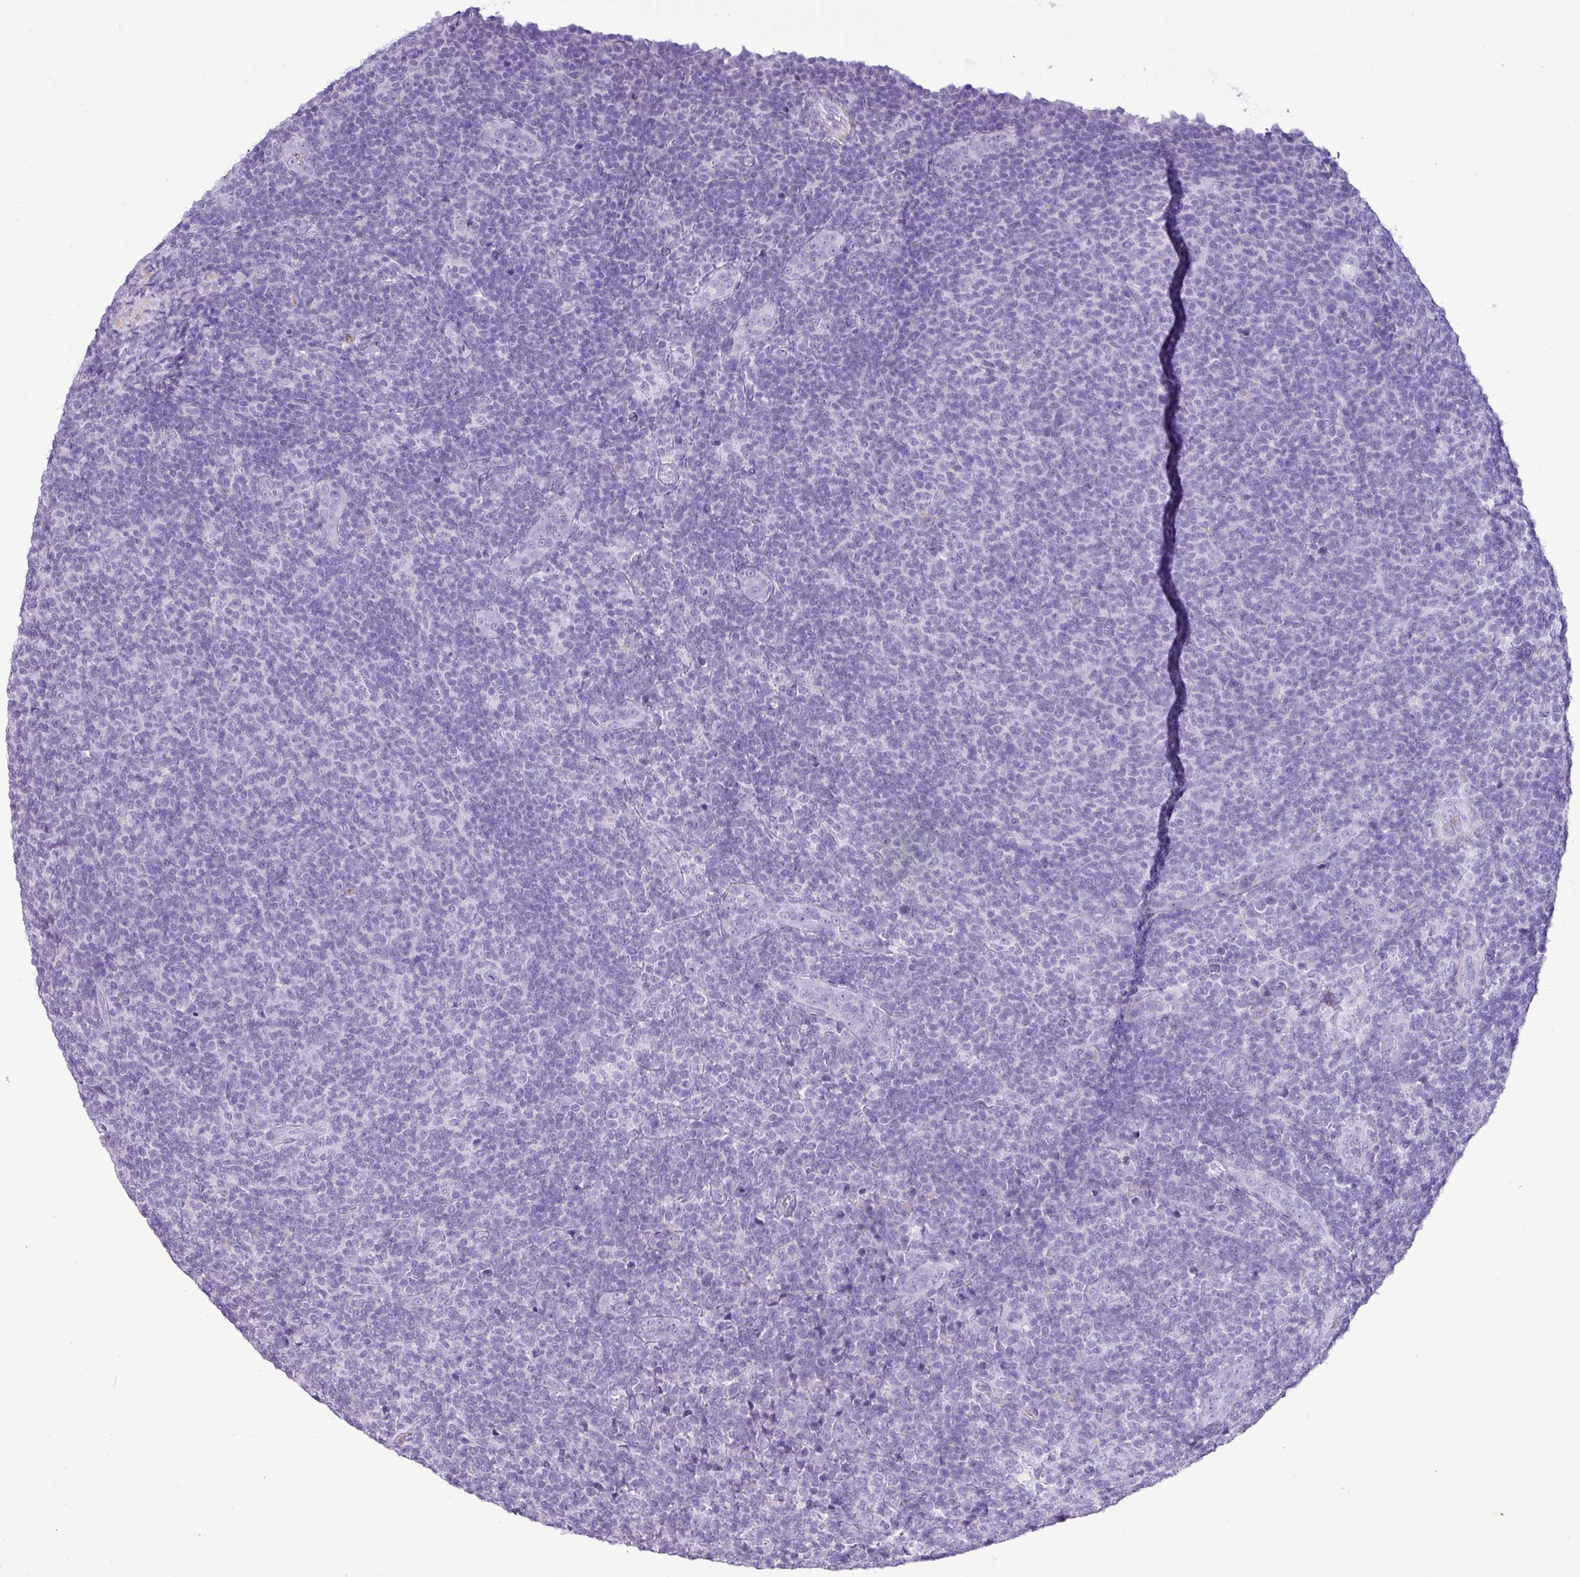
{"staining": {"intensity": "negative", "quantity": "none", "location": "none"}, "tissue": "lymphoma", "cell_type": "Tumor cells", "image_type": "cancer", "snomed": [{"axis": "morphology", "description": "Malignant lymphoma, non-Hodgkin's type, Low grade"}, {"axis": "topography", "description": "Lymph node"}], "caption": "Tumor cells are negative for brown protein staining in malignant lymphoma, non-Hodgkin's type (low-grade).", "gene": "ZSCAN5A", "patient": {"sex": "male", "age": 66}}